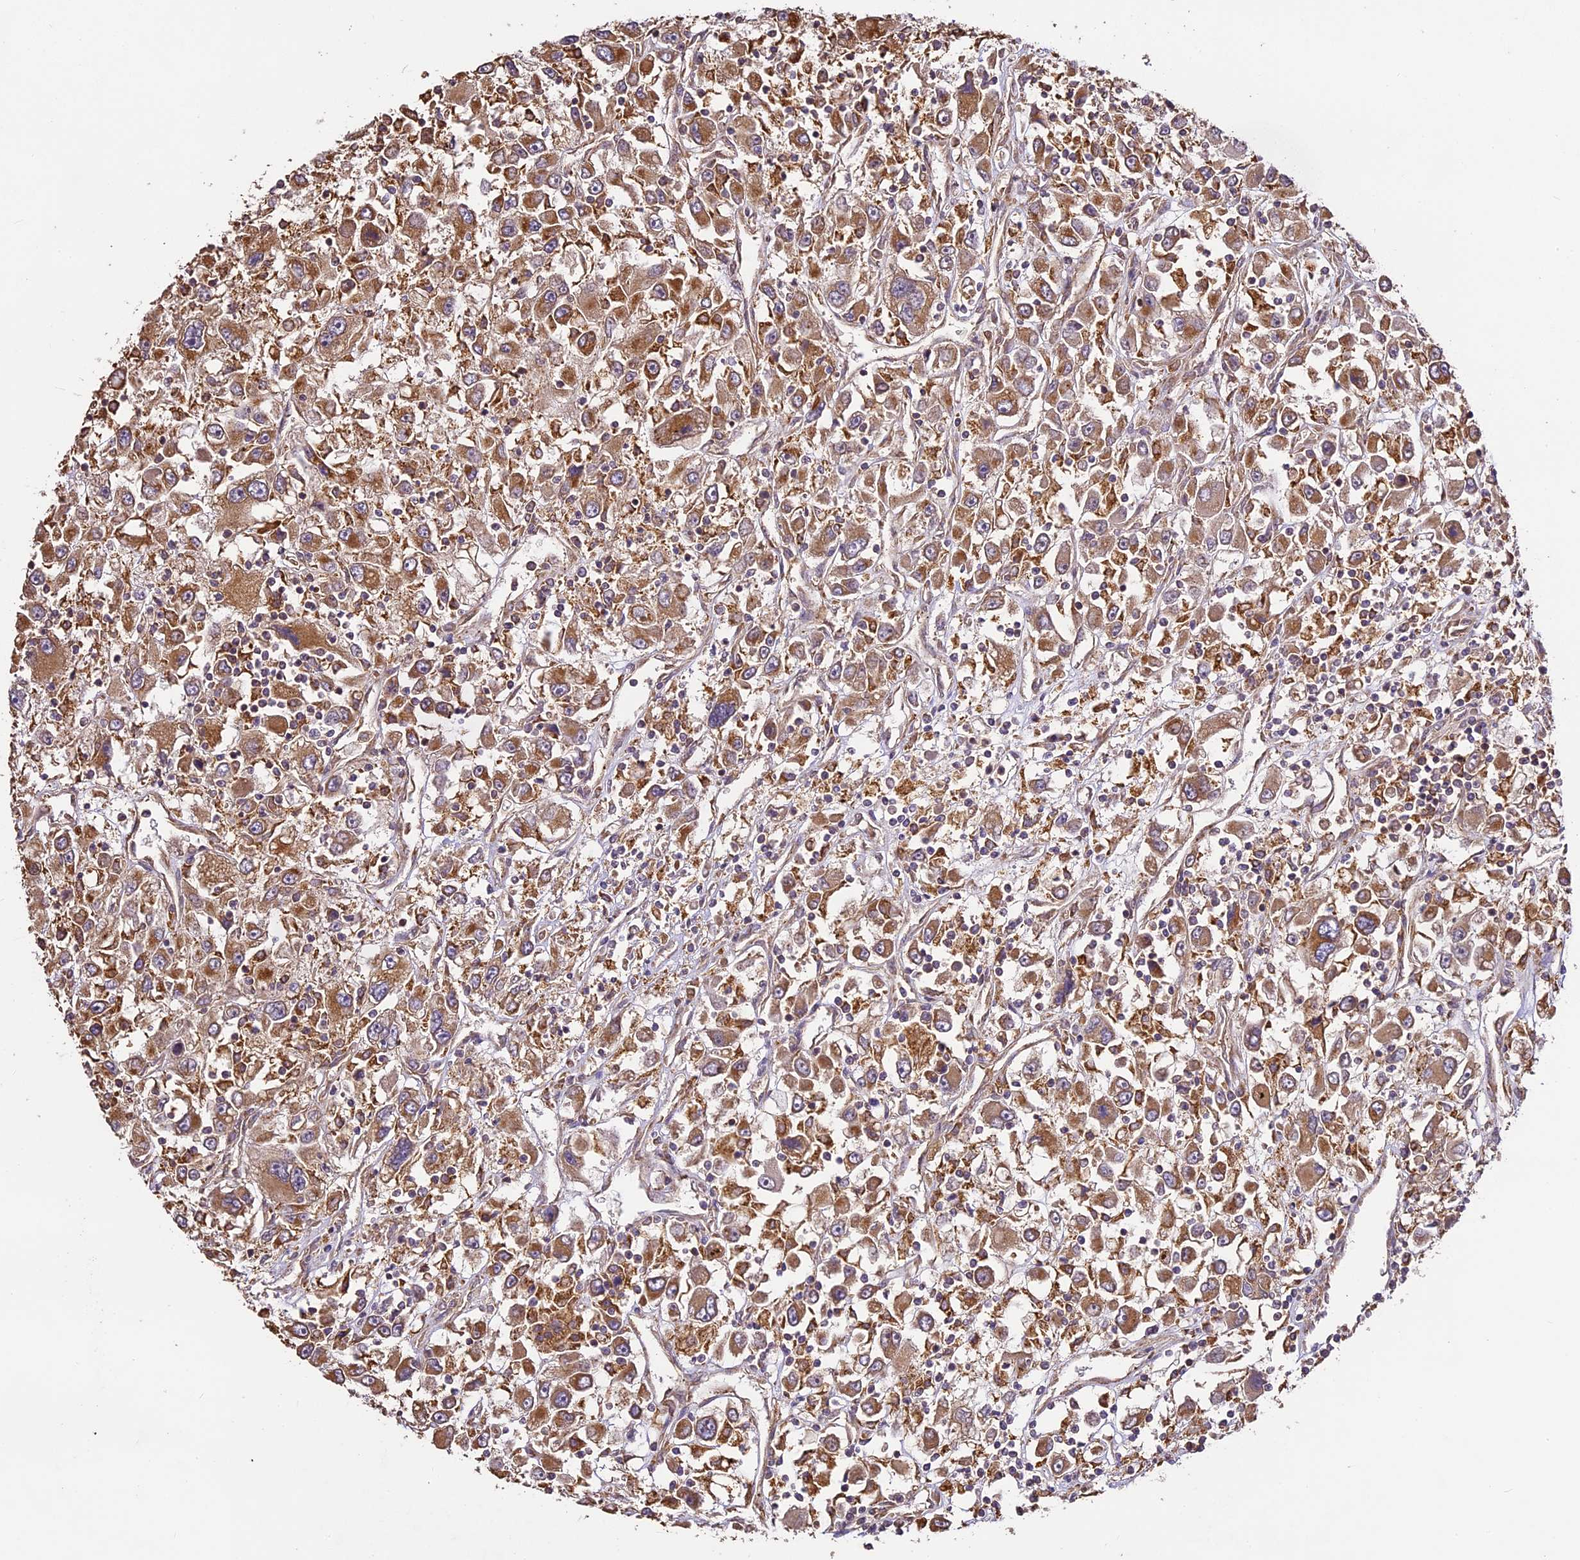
{"staining": {"intensity": "moderate", "quantity": ">75%", "location": "cytoplasmic/membranous"}, "tissue": "renal cancer", "cell_type": "Tumor cells", "image_type": "cancer", "snomed": [{"axis": "morphology", "description": "Adenocarcinoma, NOS"}, {"axis": "topography", "description": "Kidney"}], "caption": "DAB immunohistochemical staining of renal cancer displays moderate cytoplasmic/membranous protein expression in about >75% of tumor cells.", "gene": "BRAP", "patient": {"sex": "female", "age": 52}}